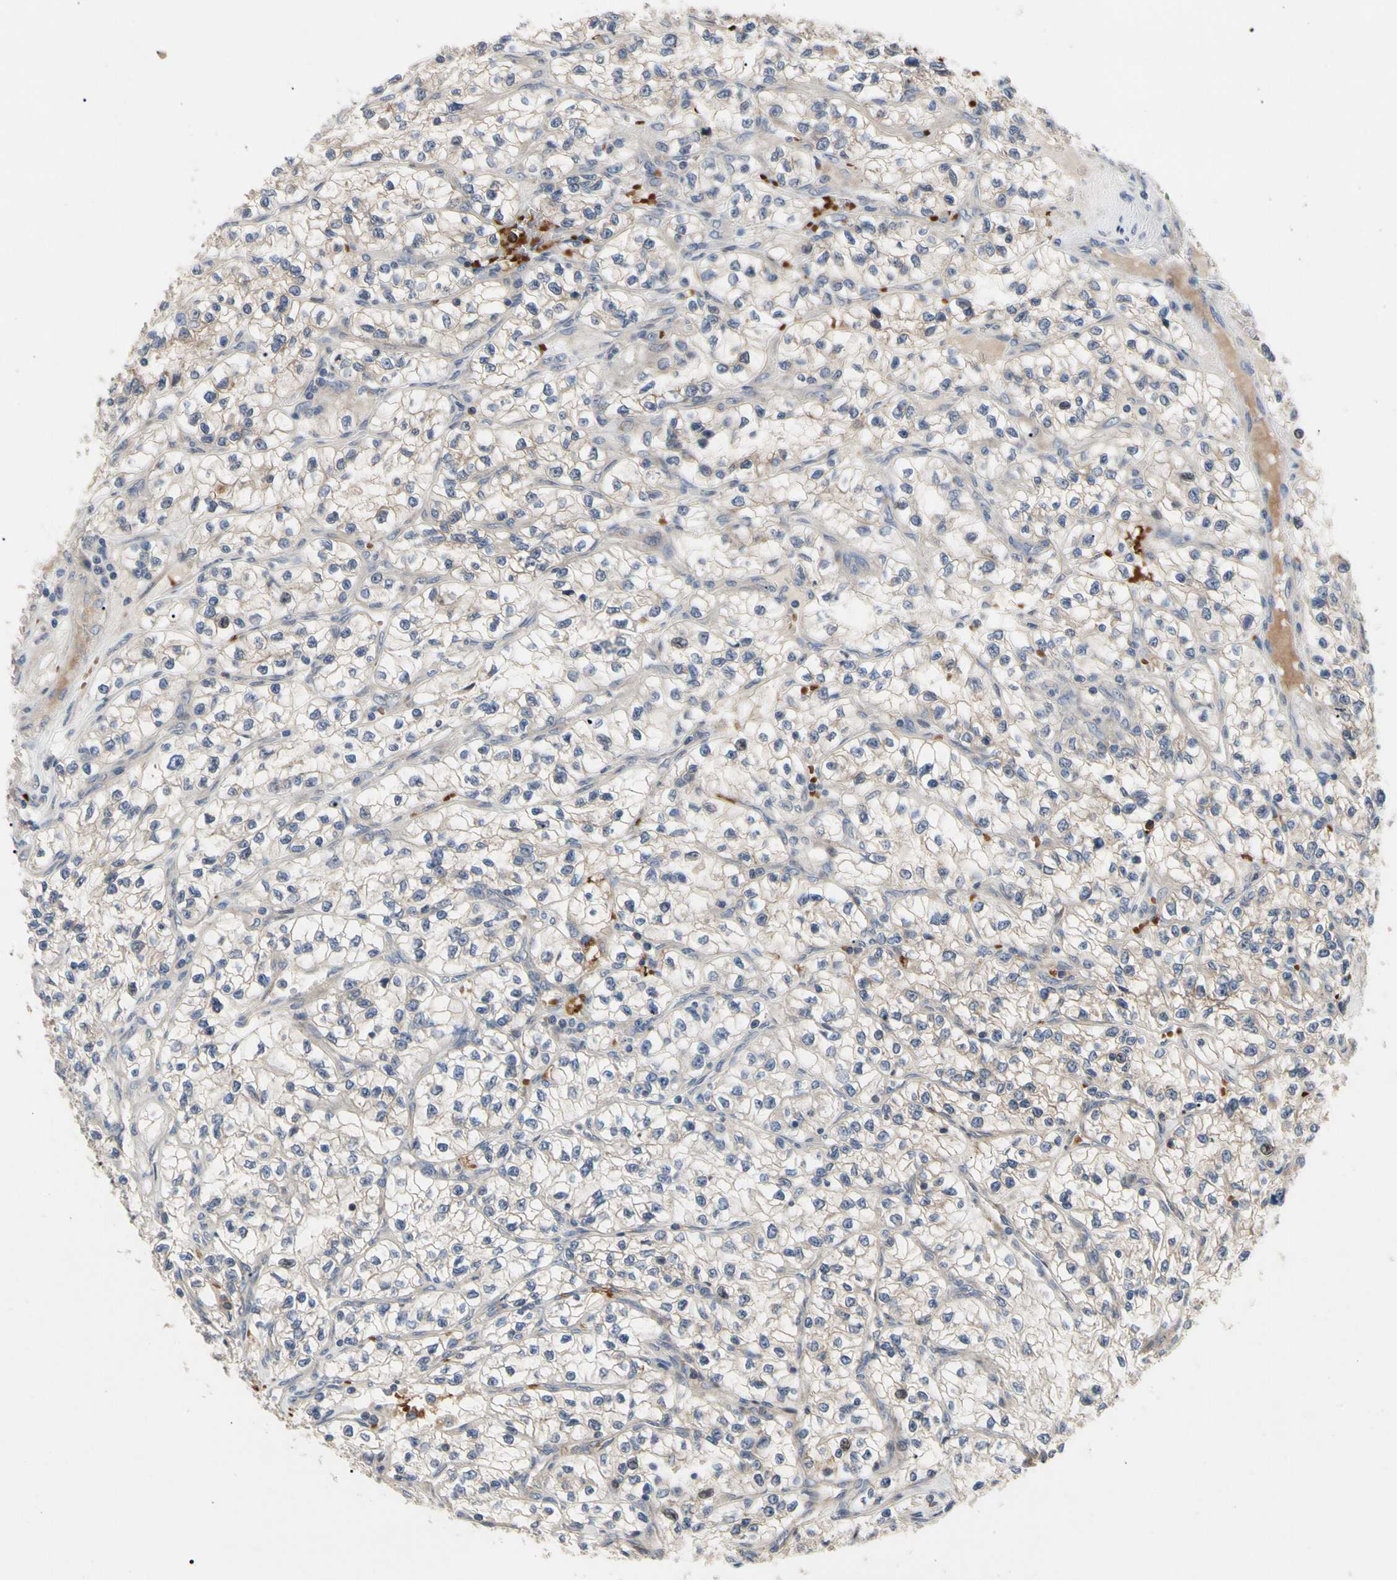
{"staining": {"intensity": "weak", "quantity": "25%-75%", "location": "cytoplasmic/membranous"}, "tissue": "renal cancer", "cell_type": "Tumor cells", "image_type": "cancer", "snomed": [{"axis": "morphology", "description": "Adenocarcinoma, NOS"}, {"axis": "topography", "description": "Kidney"}], "caption": "A photomicrograph of human renal adenocarcinoma stained for a protein shows weak cytoplasmic/membranous brown staining in tumor cells.", "gene": "HMGCR", "patient": {"sex": "female", "age": 57}}